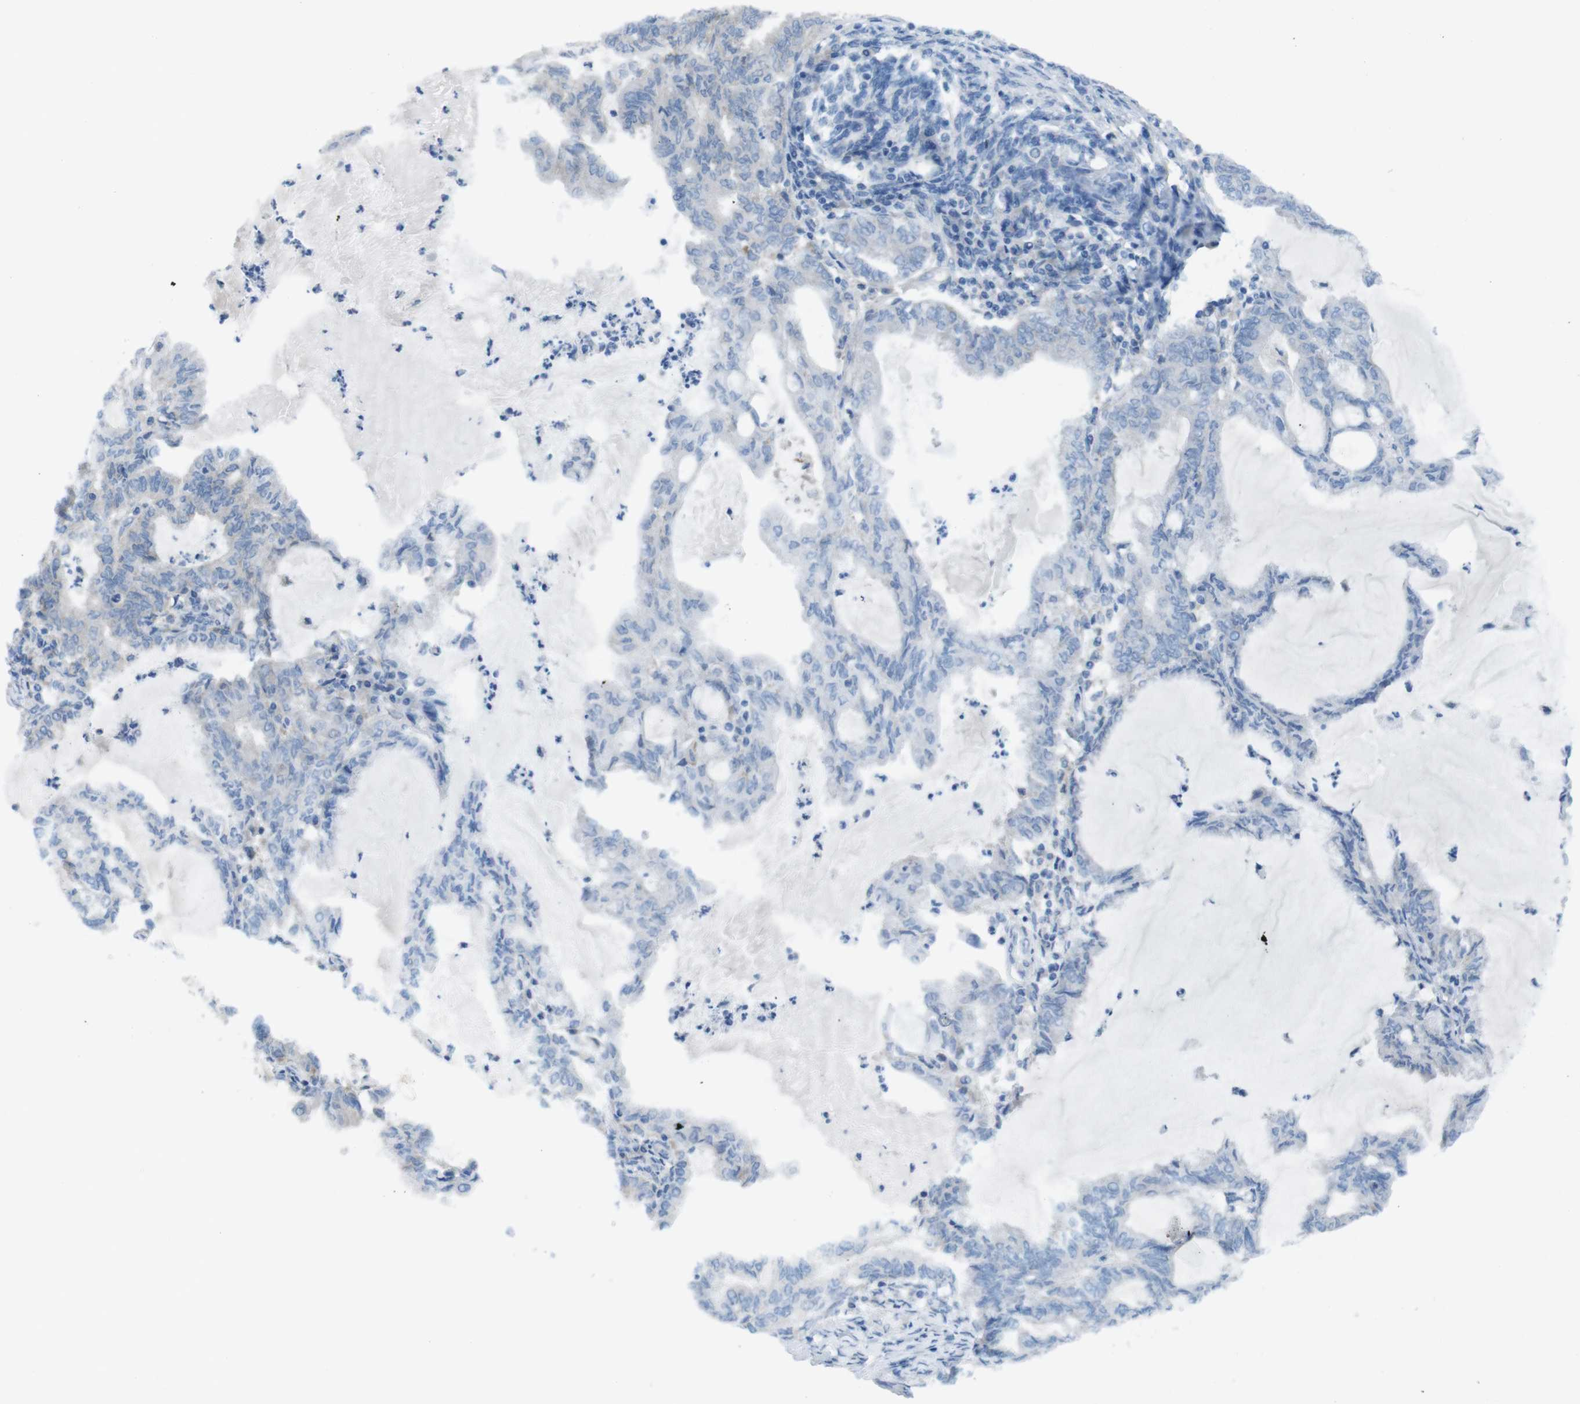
{"staining": {"intensity": "weak", "quantity": "<25%", "location": "cytoplasmic/membranous"}, "tissue": "endometrial cancer", "cell_type": "Tumor cells", "image_type": "cancer", "snomed": [{"axis": "morphology", "description": "Adenocarcinoma, NOS"}, {"axis": "topography", "description": "Endometrium"}], "caption": "Endometrial adenocarcinoma was stained to show a protein in brown. There is no significant positivity in tumor cells.", "gene": "MTHFD1", "patient": {"sex": "female", "age": 86}}